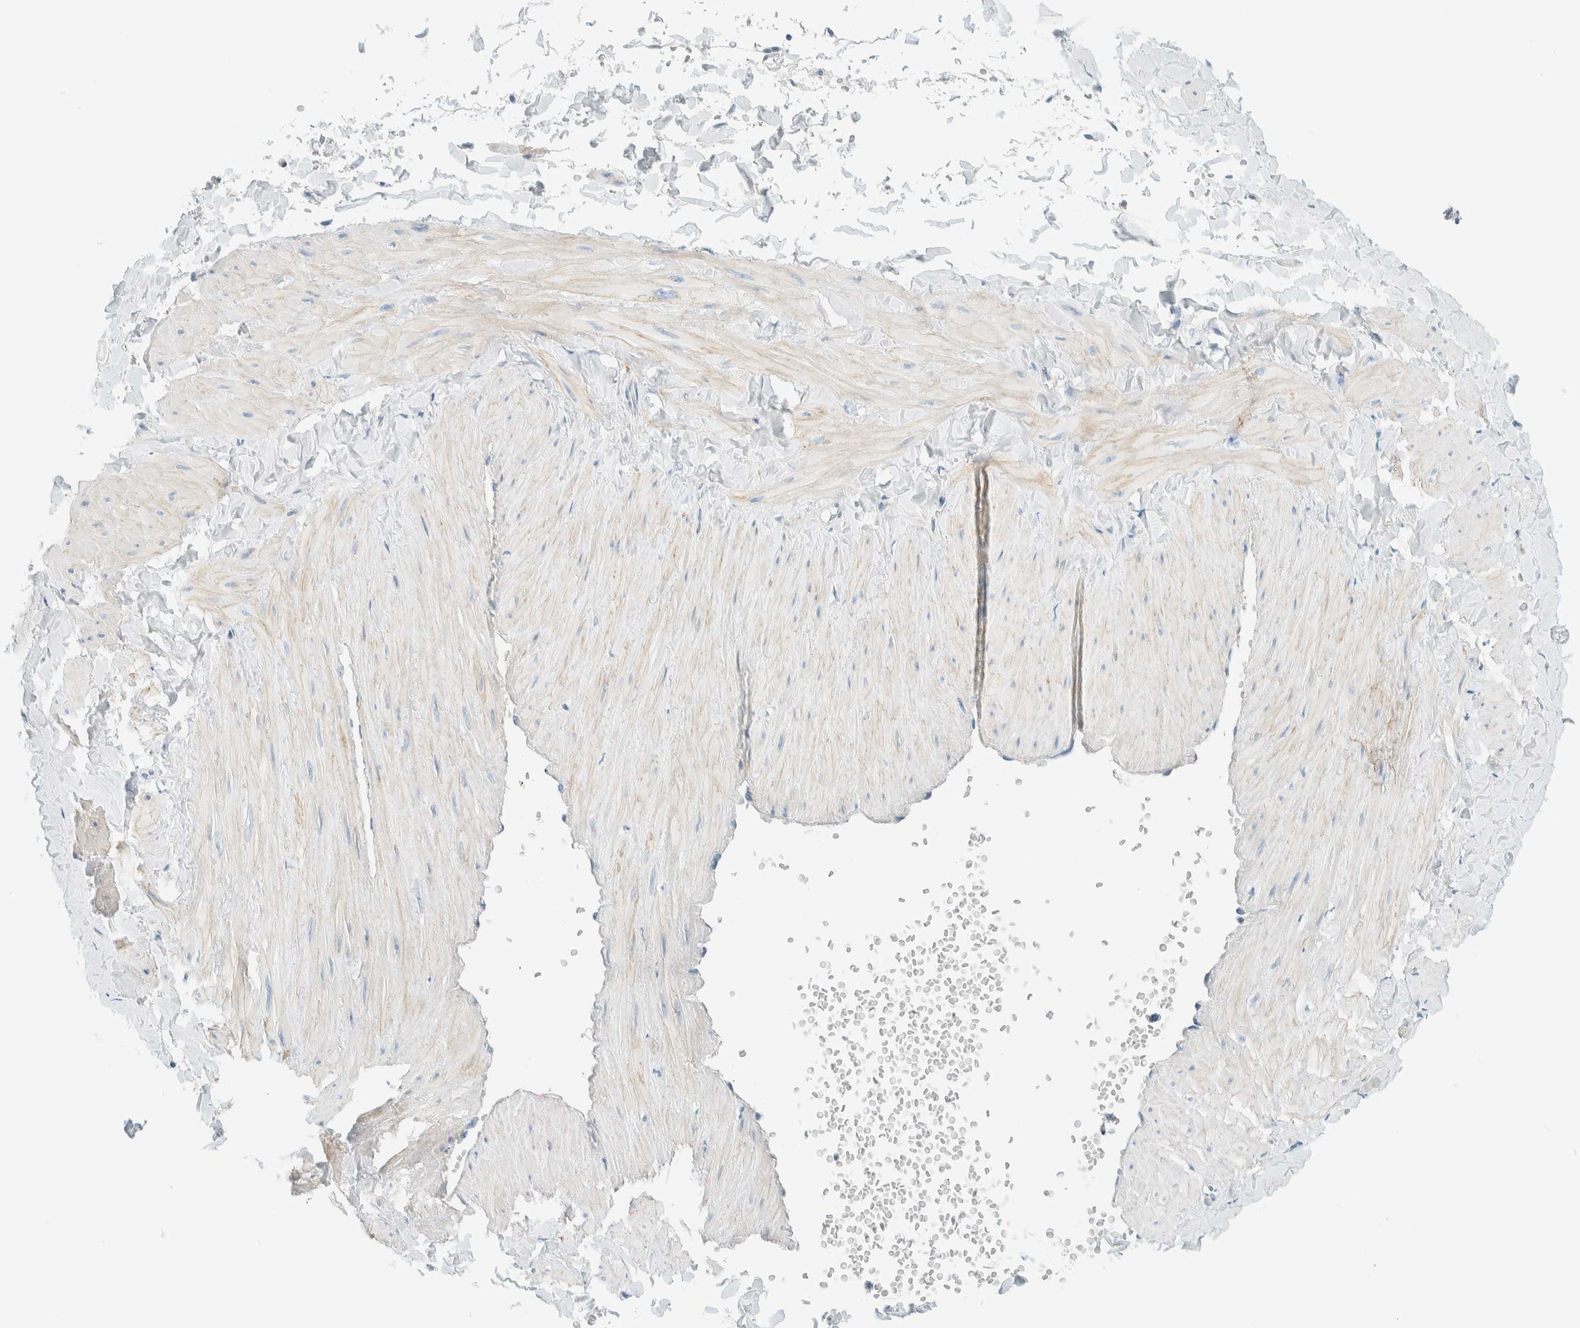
{"staining": {"intensity": "negative", "quantity": "none", "location": "none"}, "tissue": "adipose tissue", "cell_type": "Adipocytes", "image_type": "normal", "snomed": [{"axis": "morphology", "description": "Normal tissue, NOS"}, {"axis": "topography", "description": "Adipose tissue"}, {"axis": "topography", "description": "Vascular tissue"}, {"axis": "topography", "description": "Peripheral nerve tissue"}], "caption": "DAB immunohistochemical staining of benign adipose tissue displays no significant staining in adipocytes. (DAB immunohistochemistry, high magnification).", "gene": "SLFN12", "patient": {"sex": "male", "age": 25}}